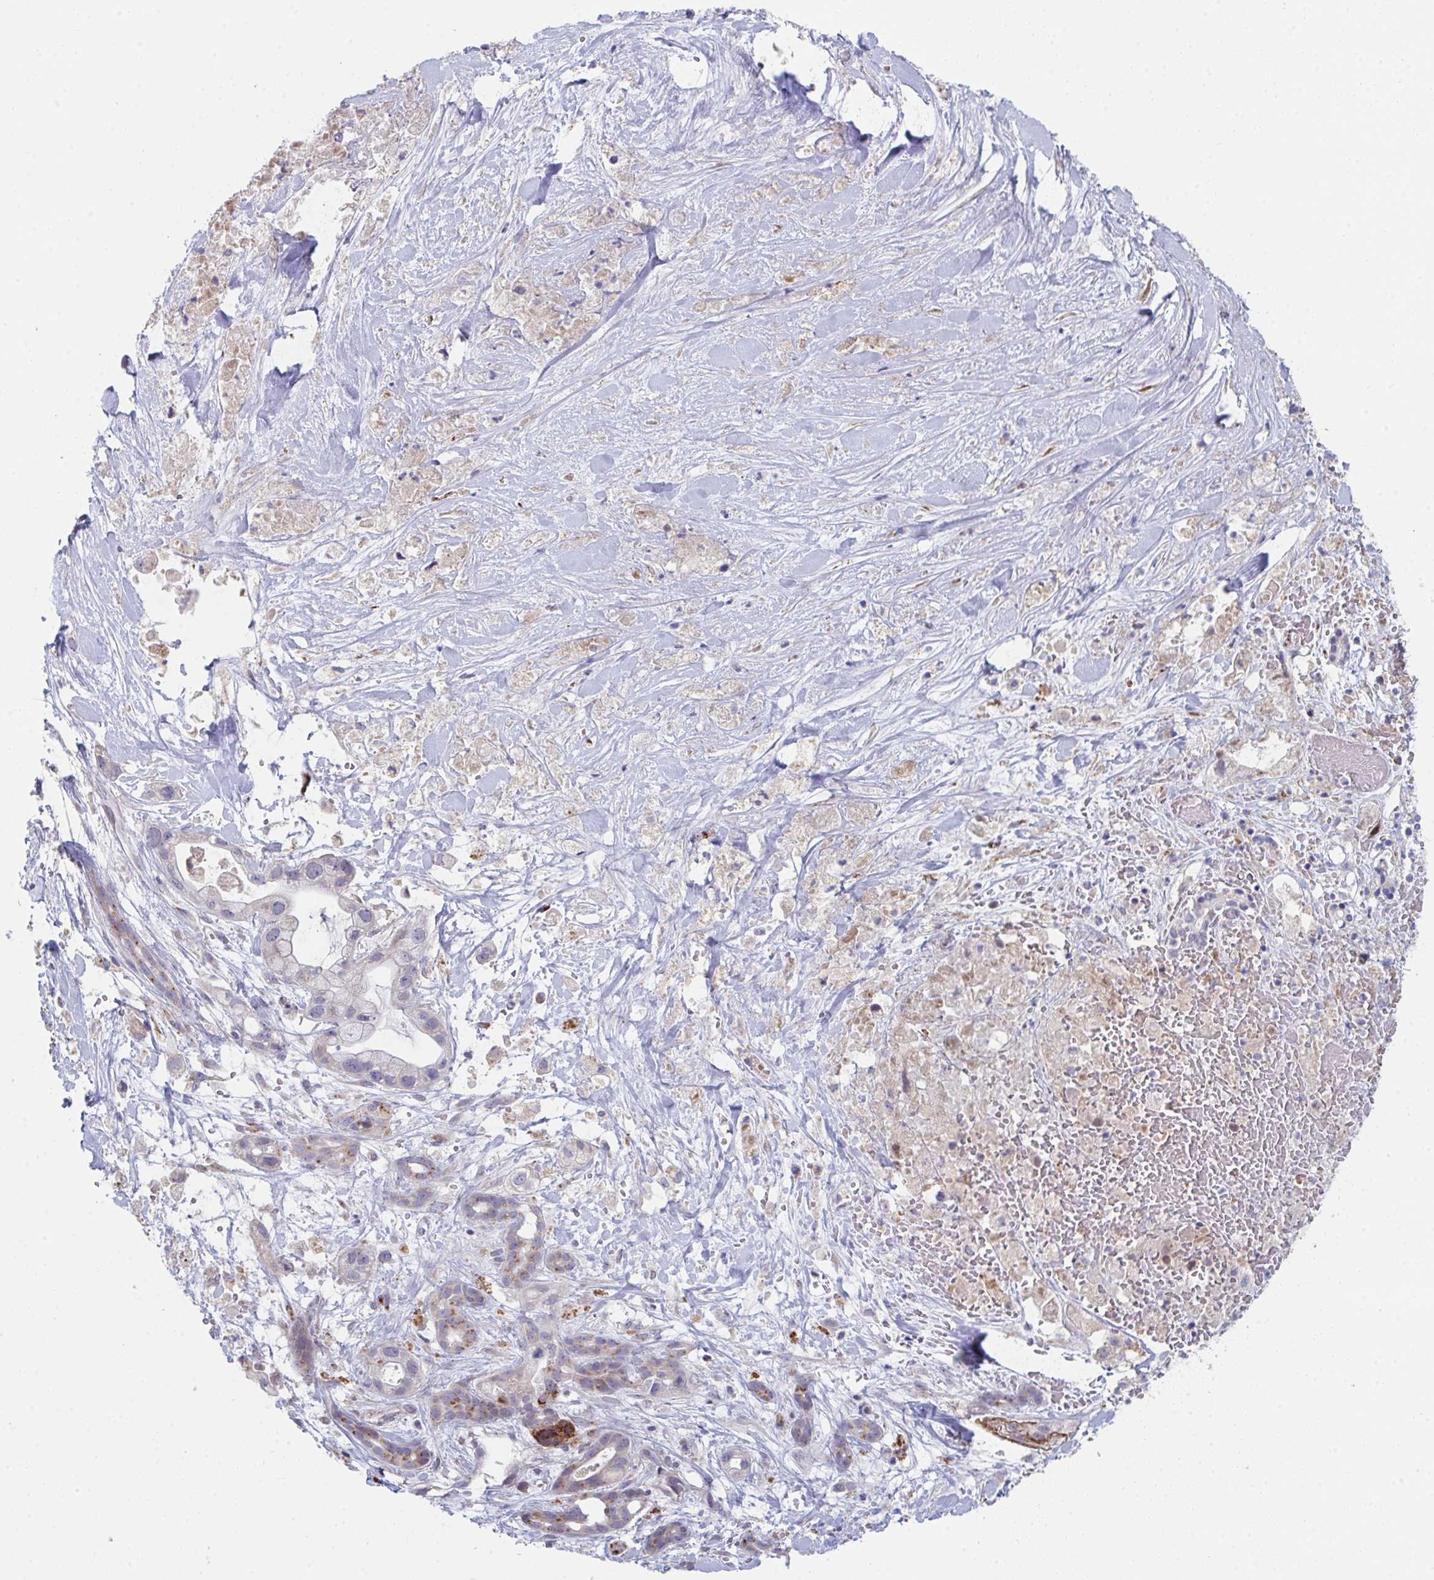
{"staining": {"intensity": "moderate", "quantity": "<25%", "location": "cytoplasmic/membranous"}, "tissue": "pancreatic cancer", "cell_type": "Tumor cells", "image_type": "cancer", "snomed": [{"axis": "morphology", "description": "Adenocarcinoma, NOS"}, {"axis": "topography", "description": "Pancreas"}], "caption": "Immunohistochemical staining of human pancreatic cancer shows low levels of moderate cytoplasmic/membranous expression in about <25% of tumor cells.", "gene": "VWDE", "patient": {"sex": "male", "age": 44}}